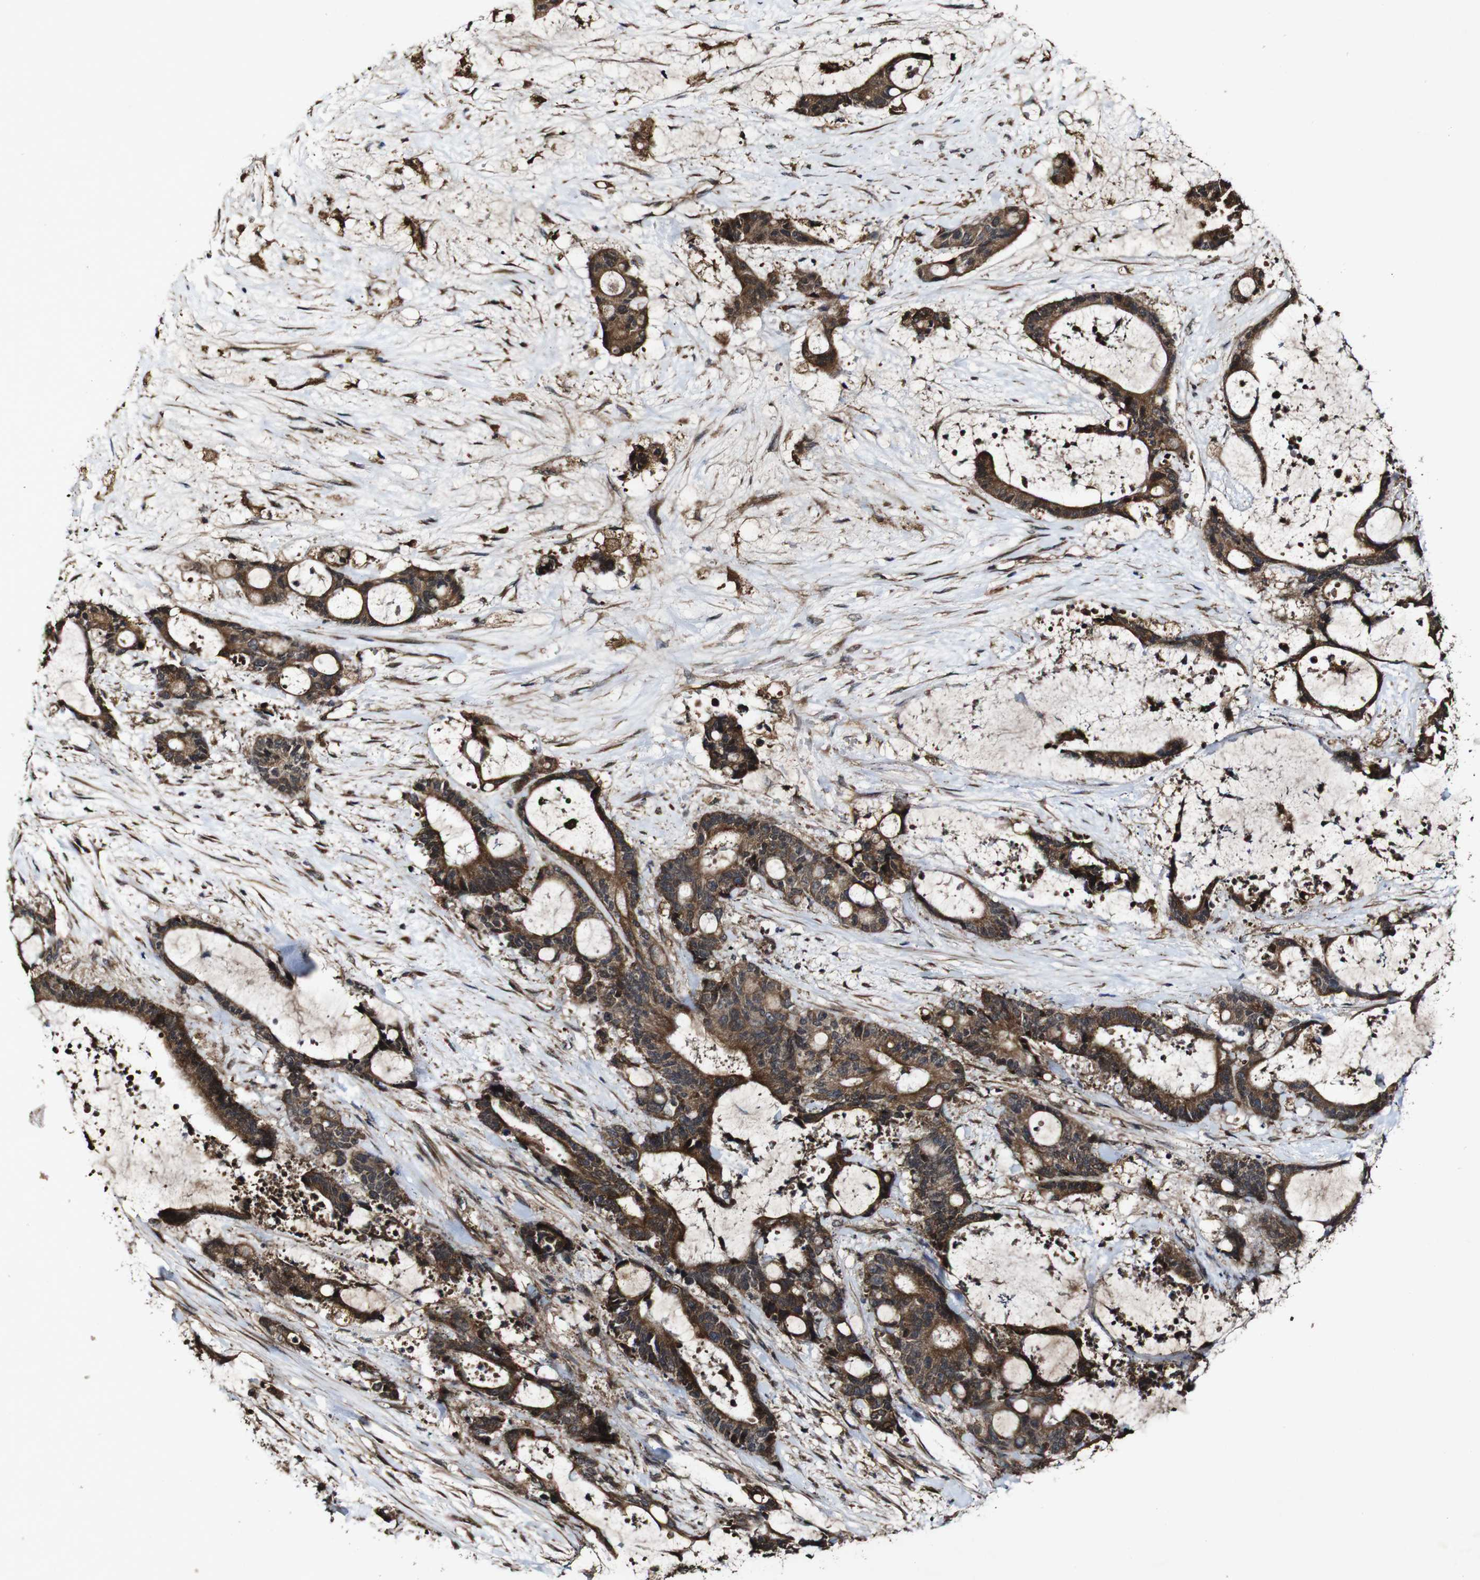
{"staining": {"intensity": "strong", "quantity": "25%-75%", "location": "cytoplasmic/membranous"}, "tissue": "liver cancer", "cell_type": "Tumor cells", "image_type": "cancer", "snomed": [{"axis": "morphology", "description": "Normal tissue, NOS"}, {"axis": "morphology", "description": "Cholangiocarcinoma"}, {"axis": "topography", "description": "Liver"}, {"axis": "topography", "description": "Peripheral nerve tissue"}], "caption": "Liver cholangiocarcinoma tissue shows strong cytoplasmic/membranous expression in approximately 25%-75% of tumor cells, visualized by immunohistochemistry.", "gene": "BTN3A3", "patient": {"sex": "female", "age": 73}}